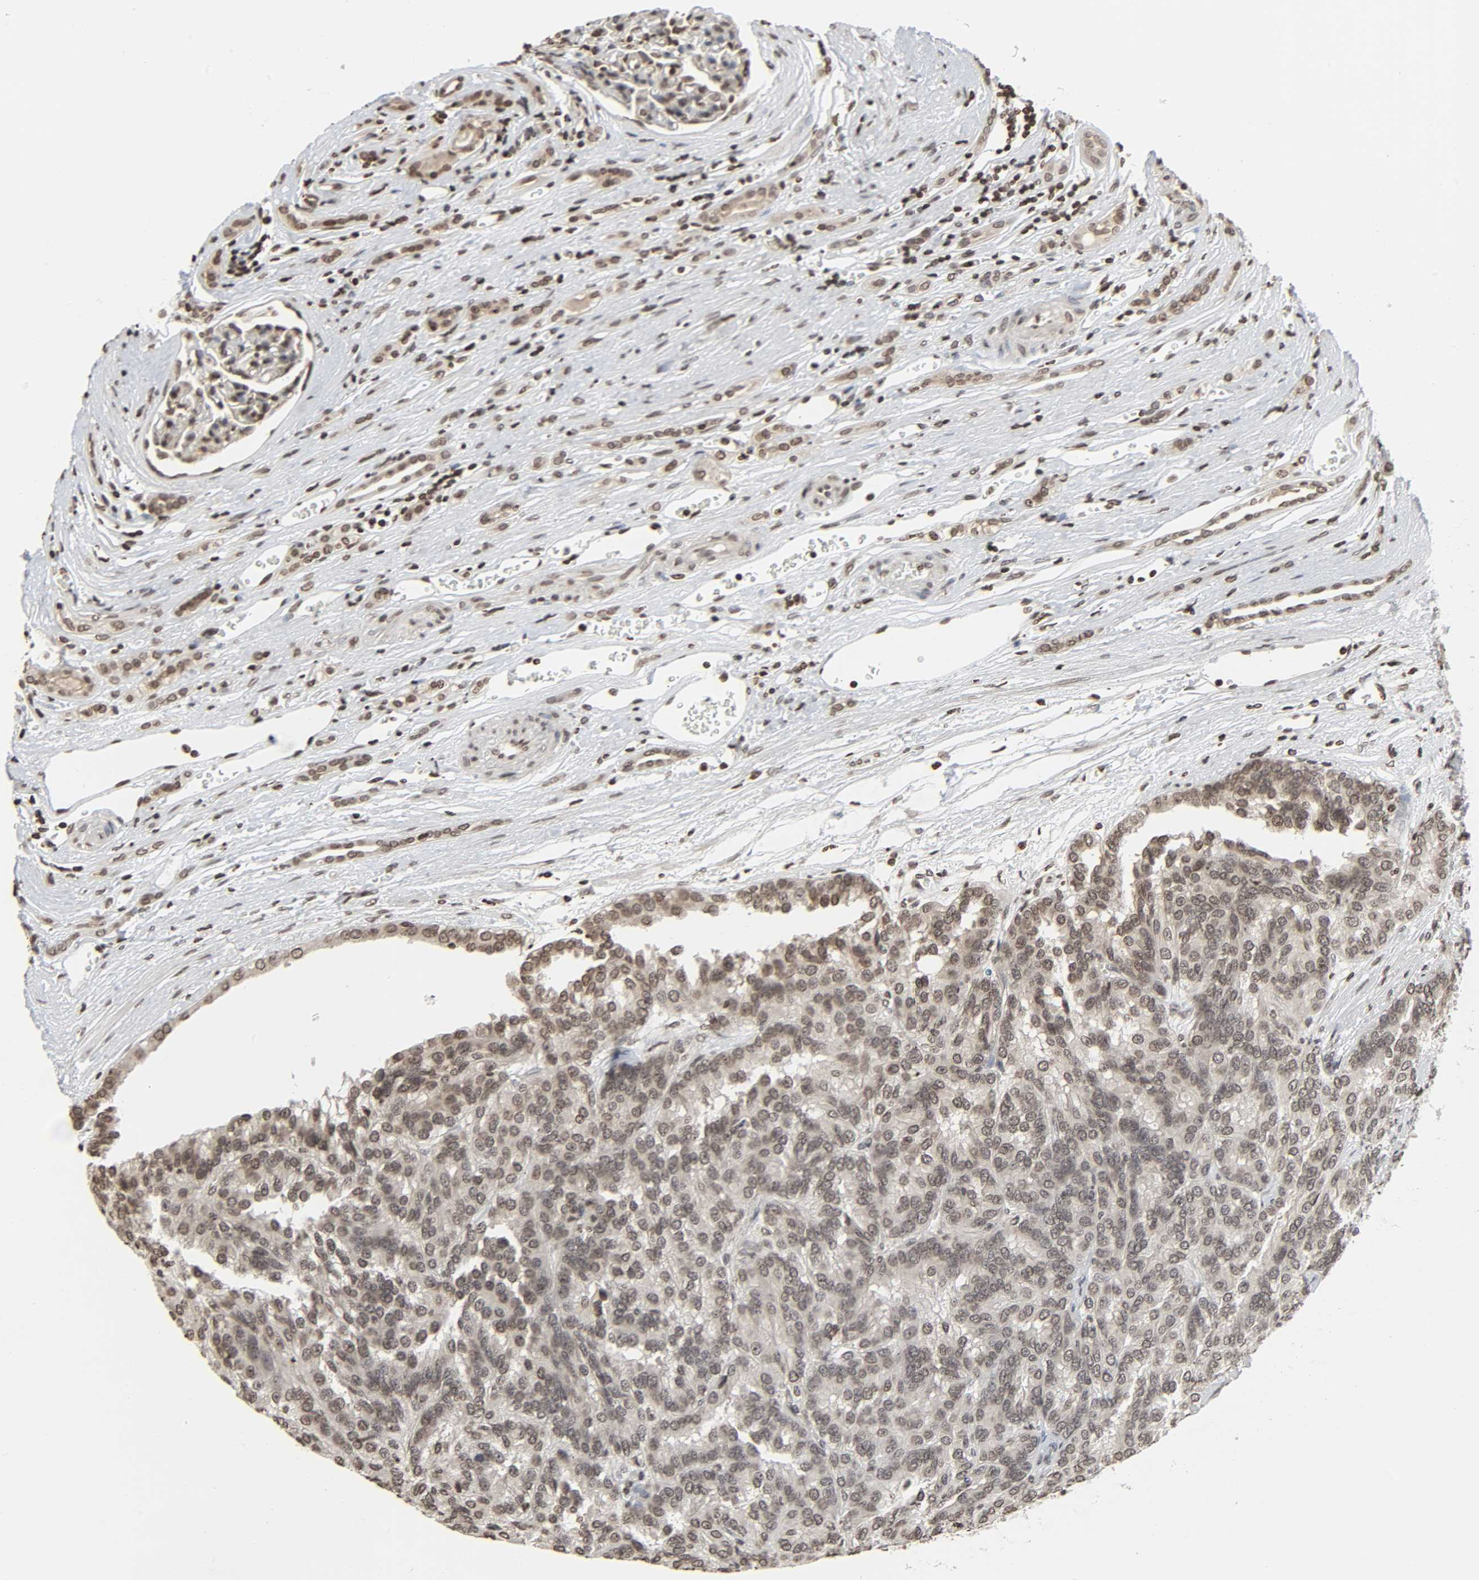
{"staining": {"intensity": "moderate", "quantity": ">75%", "location": "nuclear"}, "tissue": "renal cancer", "cell_type": "Tumor cells", "image_type": "cancer", "snomed": [{"axis": "morphology", "description": "Adenocarcinoma, NOS"}, {"axis": "topography", "description": "Kidney"}], "caption": "DAB immunohistochemical staining of human renal adenocarcinoma demonstrates moderate nuclear protein expression in about >75% of tumor cells. (Stains: DAB (3,3'-diaminobenzidine) in brown, nuclei in blue, Microscopy: brightfield microscopy at high magnification).", "gene": "ELAVL1", "patient": {"sex": "male", "age": 46}}